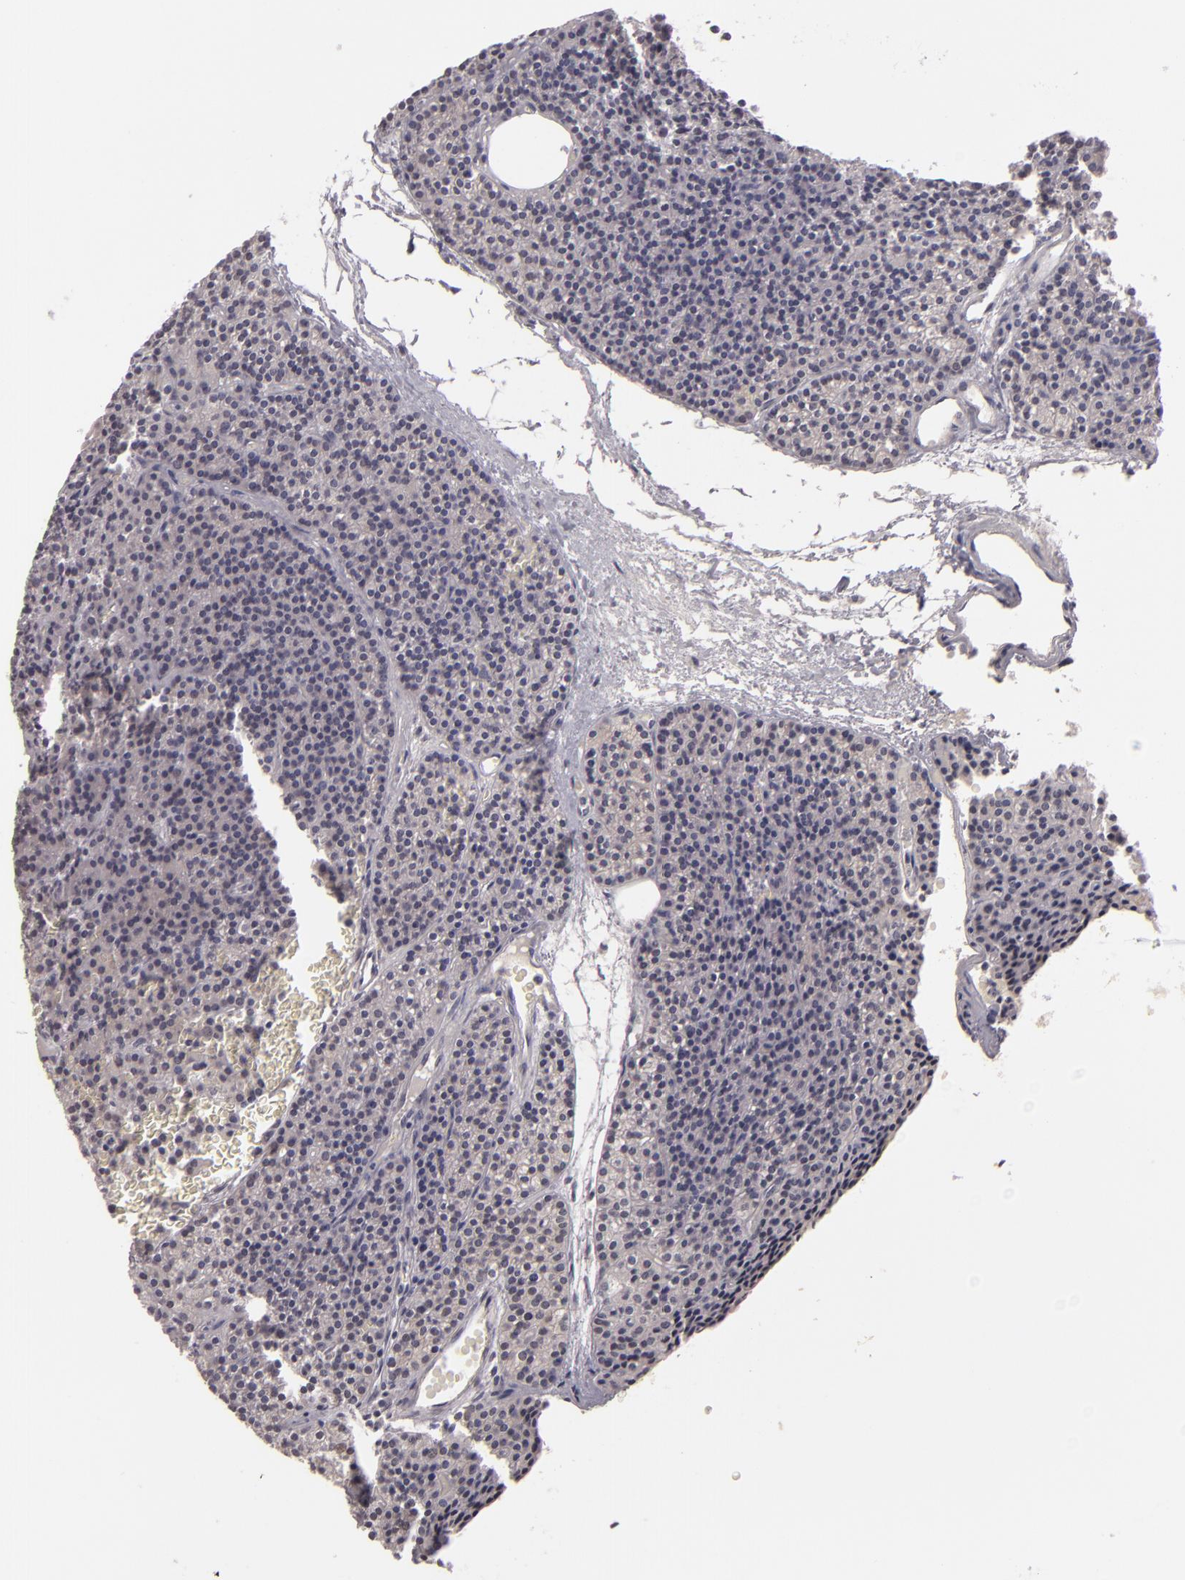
{"staining": {"intensity": "weak", "quantity": "<25%", "location": "nuclear"}, "tissue": "parathyroid gland", "cell_type": "Glandular cells", "image_type": "normal", "snomed": [{"axis": "morphology", "description": "Normal tissue, NOS"}, {"axis": "topography", "description": "Parathyroid gland"}], "caption": "The micrograph shows no staining of glandular cells in normal parathyroid gland. (DAB immunohistochemistry, high magnification).", "gene": "ZNF205", "patient": {"sex": "male", "age": 57}}